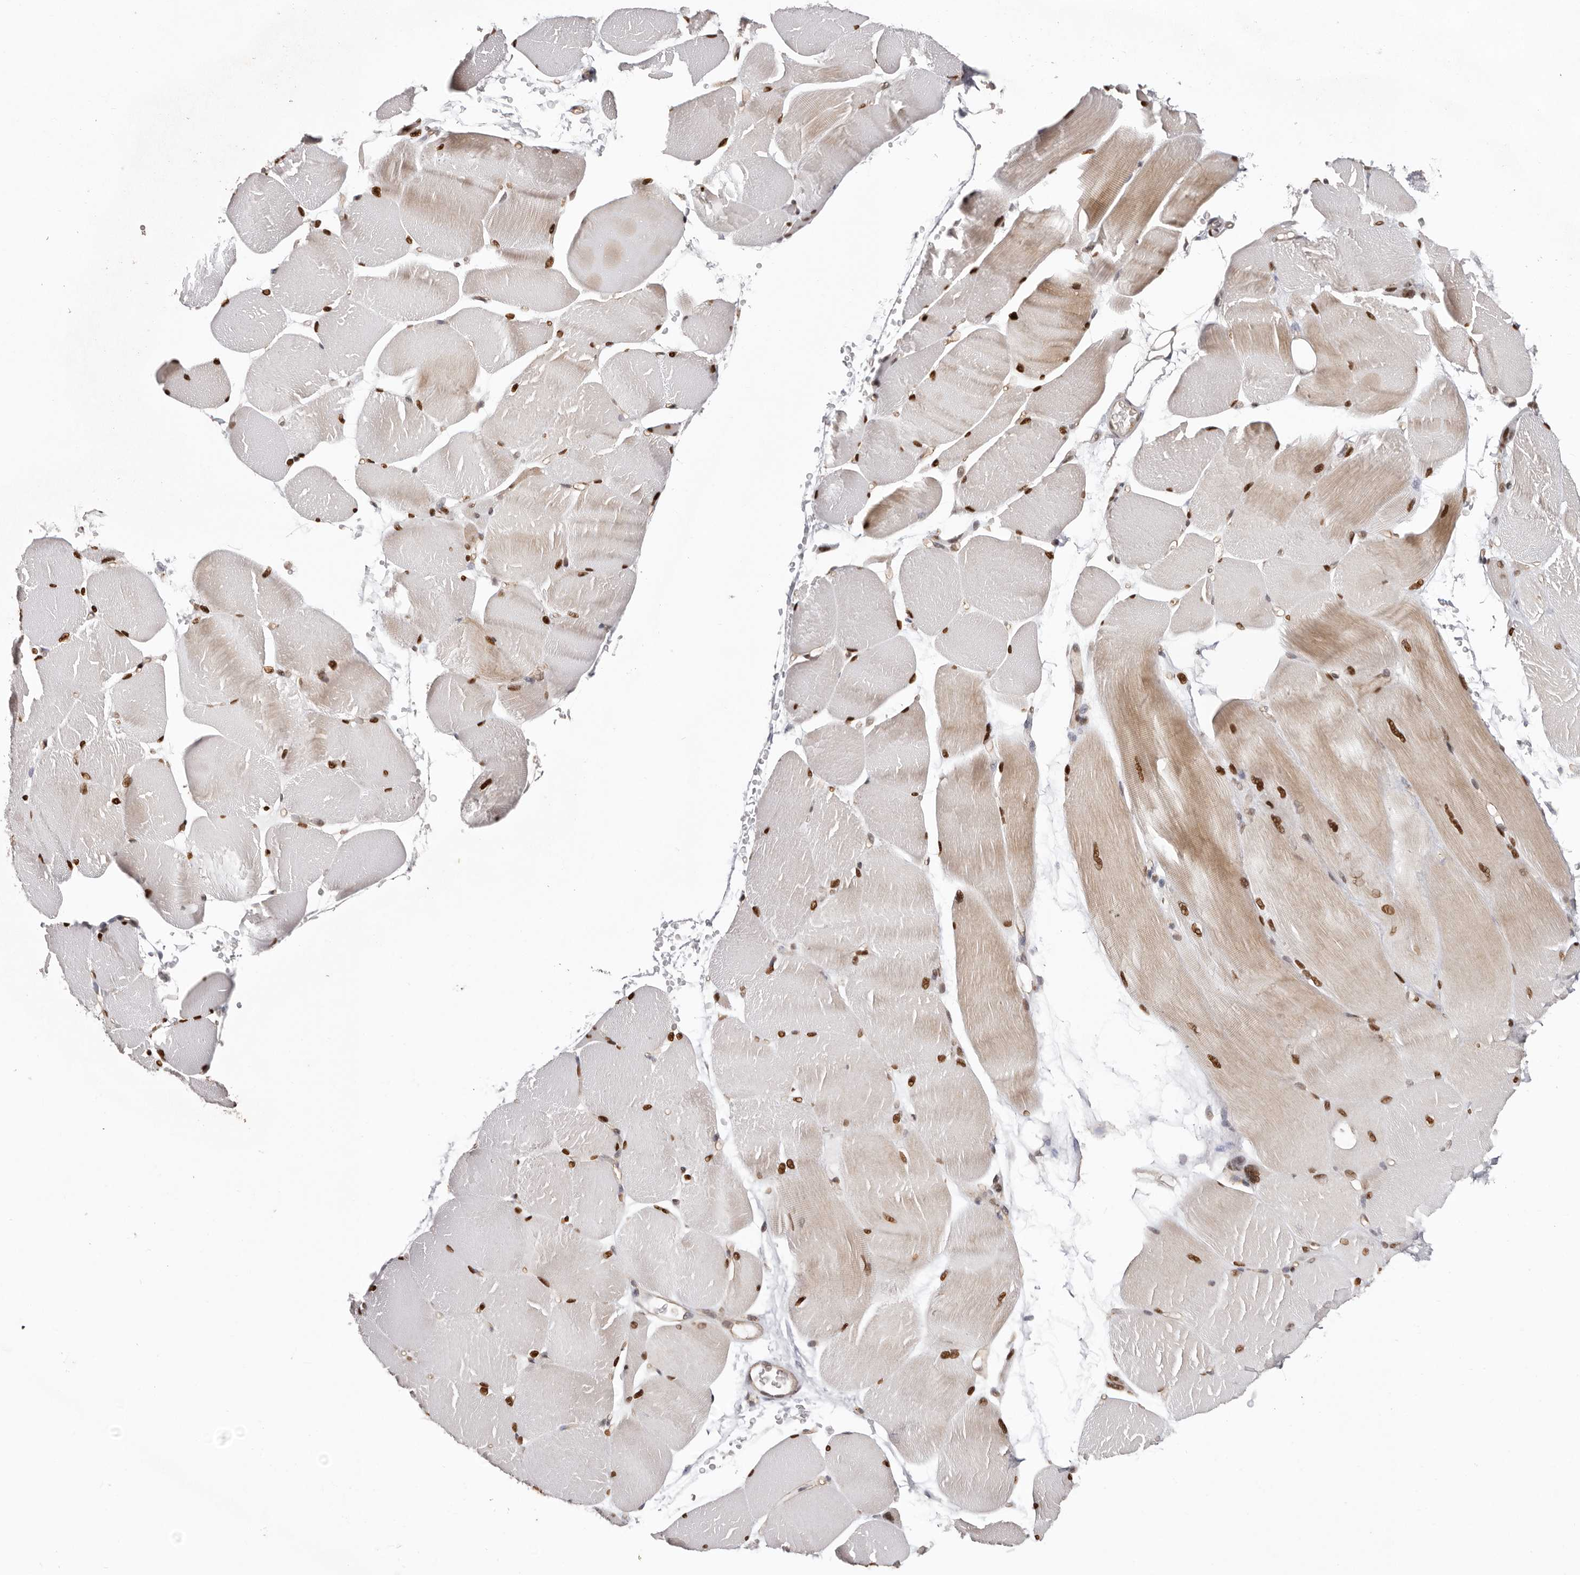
{"staining": {"intensity": "strong", "quantity": ">75%", "location": "nuclear"}, "tissue": "skeletal muscle", "cell_type": "Myocytes", "image_type": "normal", "snomed": [{"axis": "morphology", "description": "Normal tissue, NOS"}, {"axis": "topography", "description": "Skeletal muscle"}, {"axis": "topography", "description": "Parathyroid gland"}], "caption": "A micrograph of skeletal muscle stained for a protein demonstrates strong nuclear brown staining in myocytes. The staining was performed using DAB (3,3'-diaminobenzidine), with brown indicating positive protein expression. Nuclei are stained blue with hematoxylin.", "gene": "SMAD7", "patient": {"sex": "female", "age": 37}}